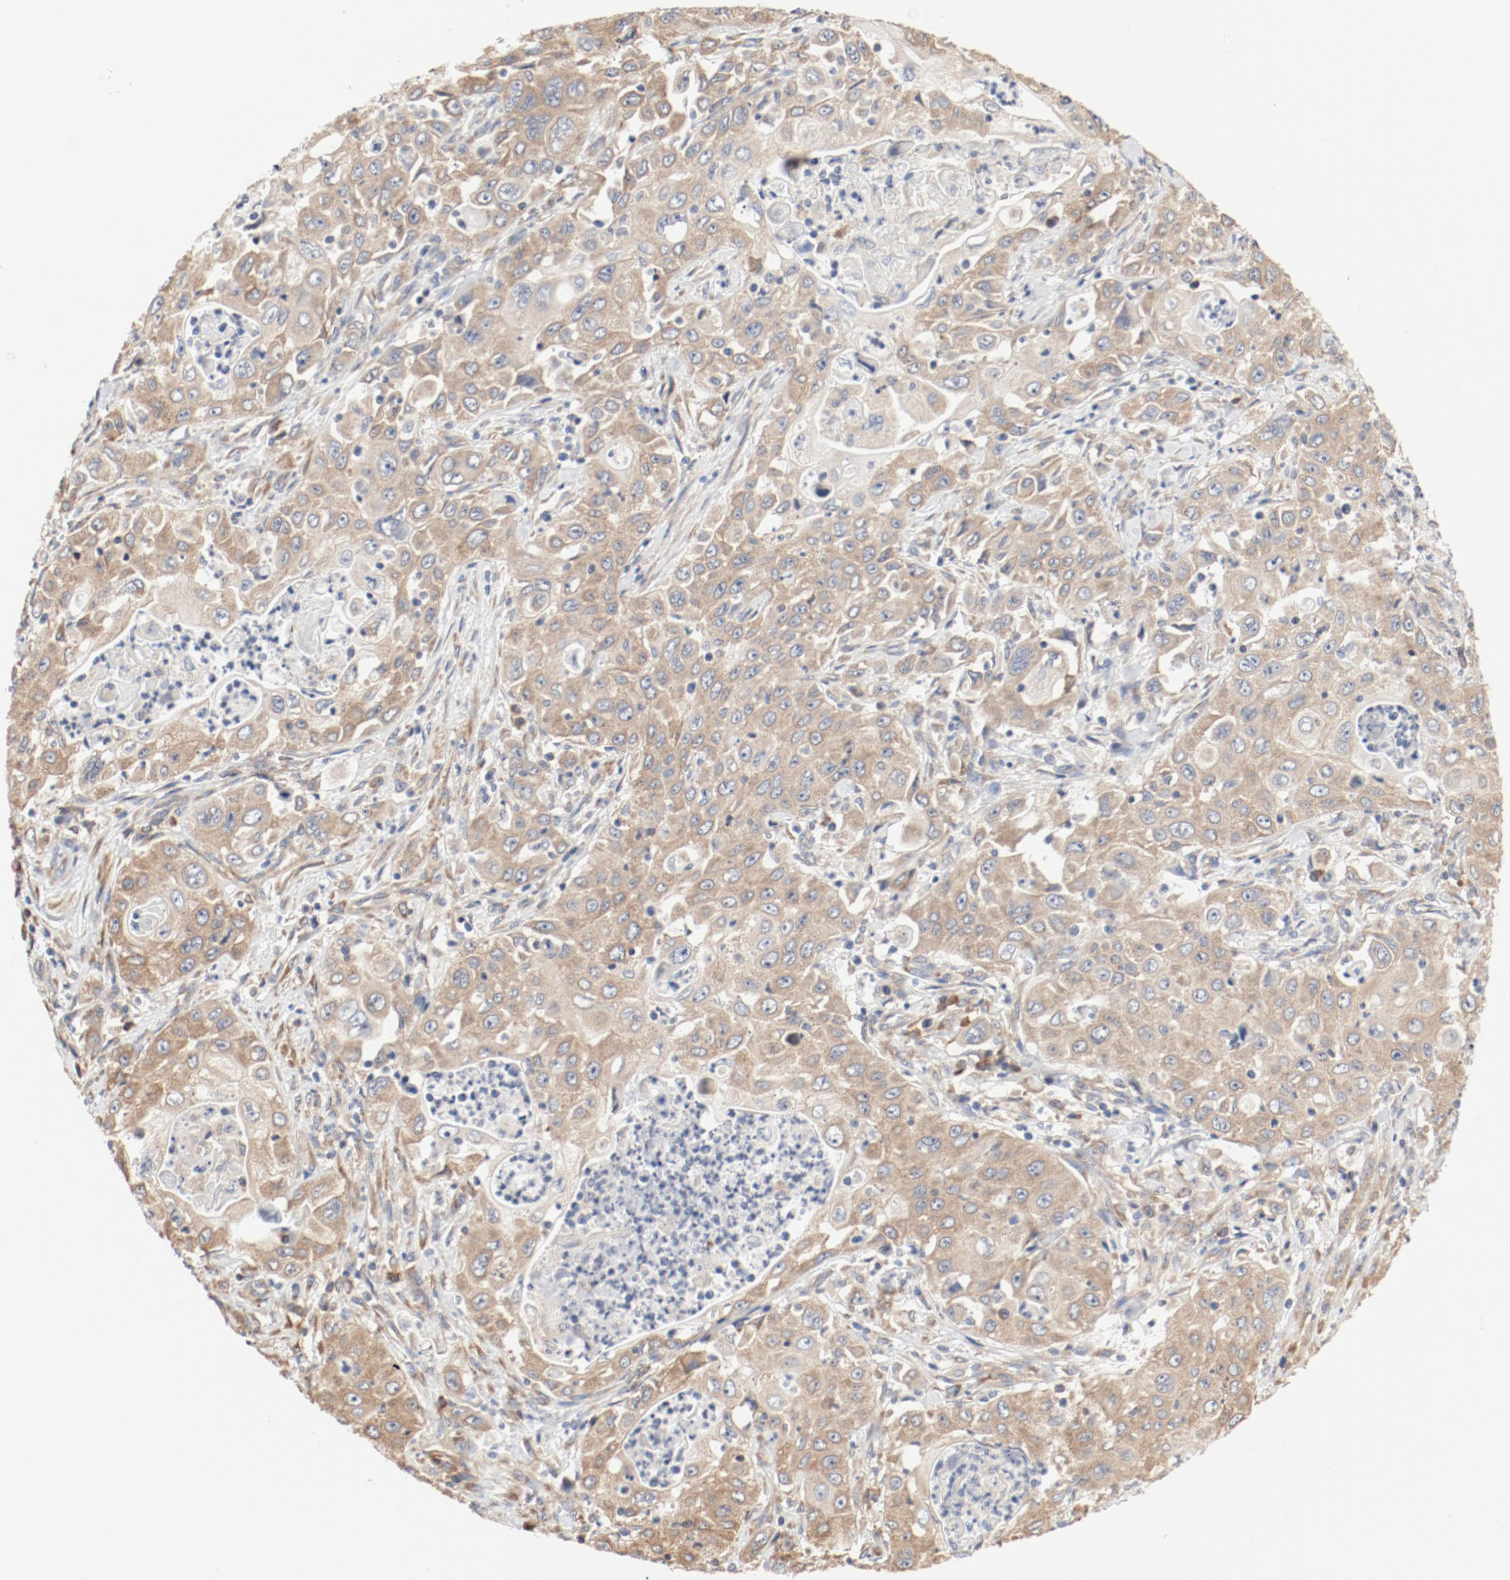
{"staining": {"intensity": "moderate", "quantity": ">75%", "location": "cytoplasmic/membranous"}, "tissue": "pancreatic cancer", "cell_type": "Tumor cells", "image_type": "cancer", "snomed": [{"axis": "morphology", "description": "Adenocarcinoma, NOS"}, {"axis": "topography", "description": "Pancreas"}], "caption": "A high-resolution photomicrograph shows immunohistochemistry staining of pancreatic adenocarcinoma, which displays moderate cytoplasmic/membranous positivity in about >75% of tumor cells.", "gene": "RPS6", "patient": {"sex": "male", "age": 70}}